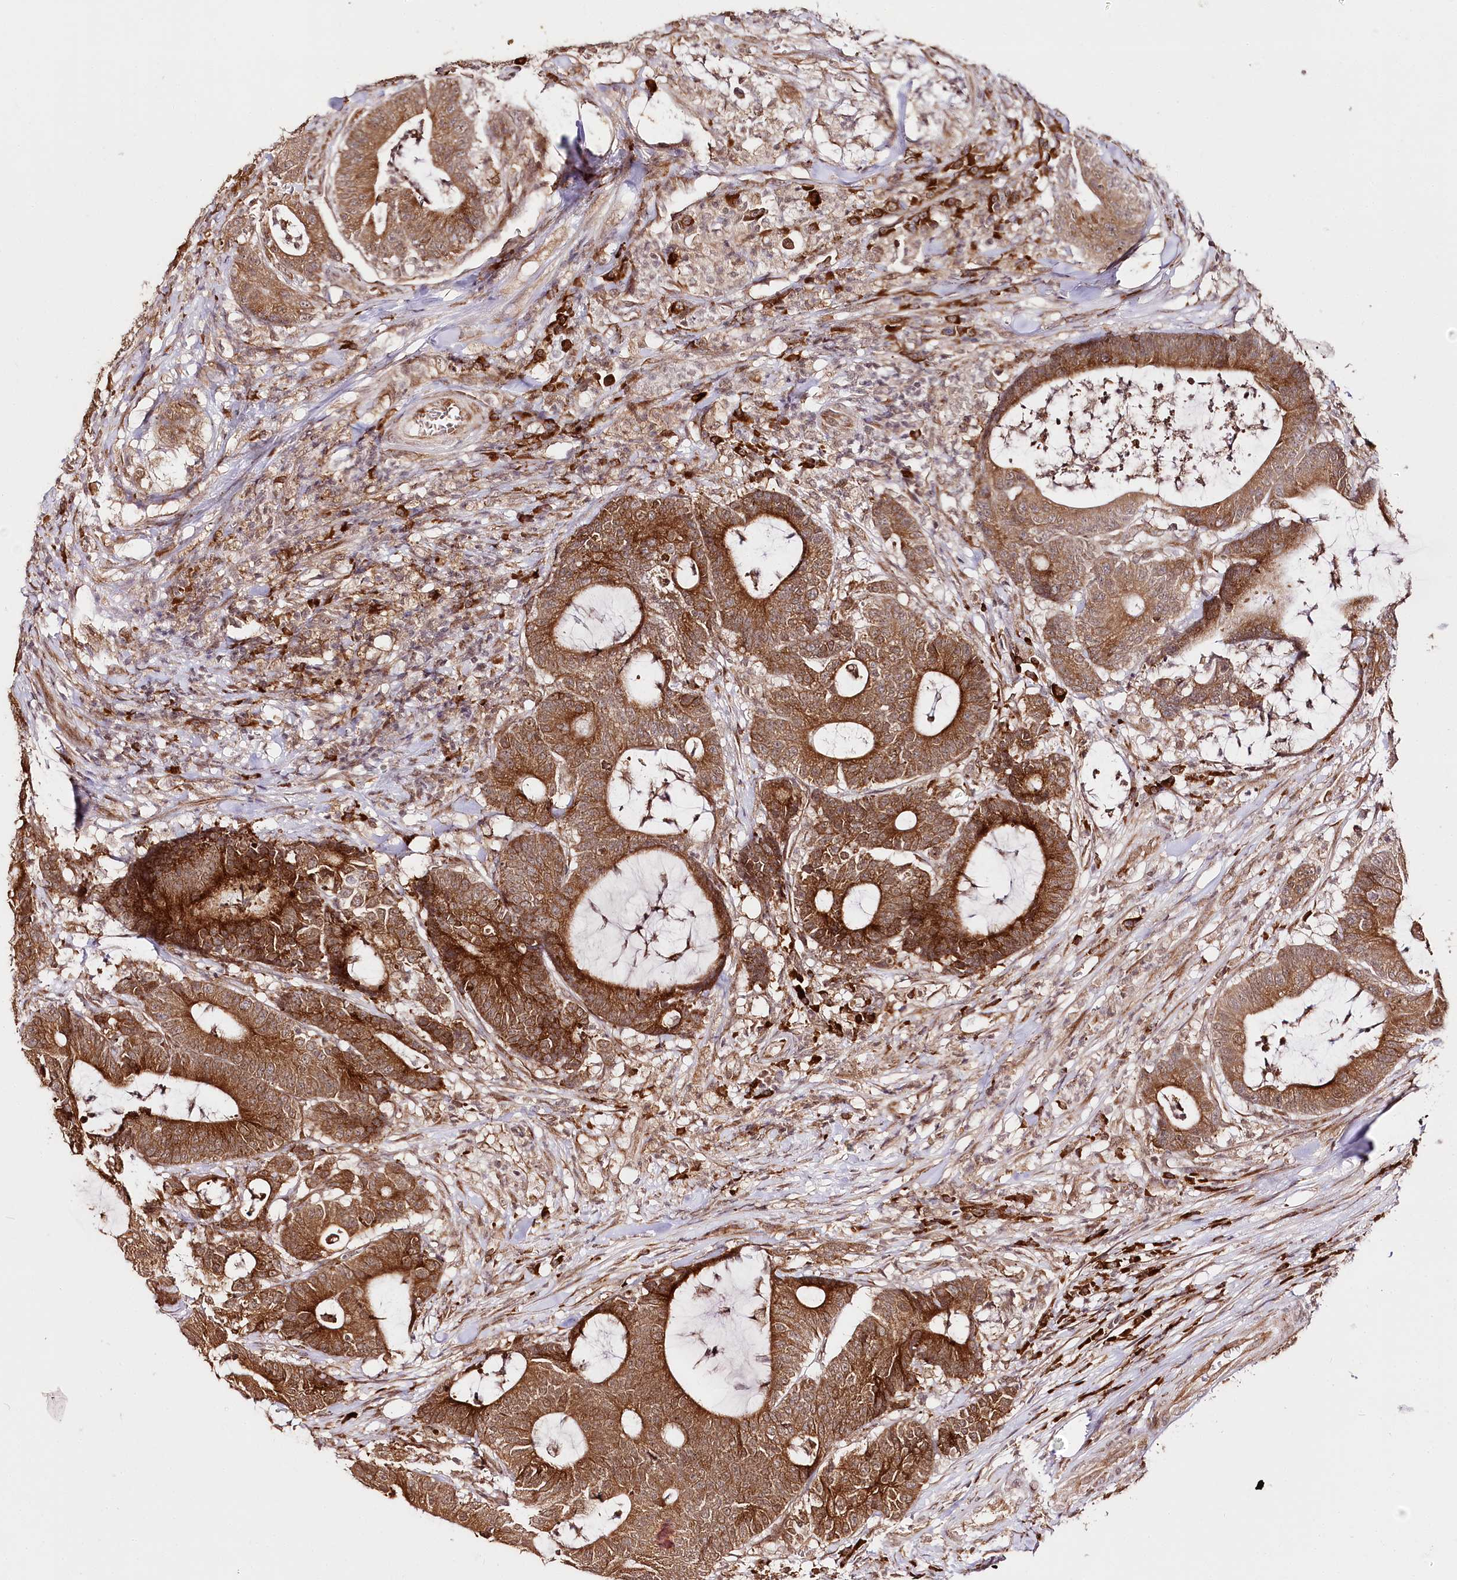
{"staining": {"intensity": "strong", "quantity": ">75%", "location": "cytoplasmic/membranous"}, "tissue": "colorectal cancer", "cell_type": "Tumor cells", "image_type": "cancer", "snomed": [{"axis": "morphology", "description": "Adenocarcinoma, NOS"}, {"axis": "topography", "description": "Colon"}], "caption": "Human adenocarcinoma (colorectal) stained with a brown dye demonstrates strong cytoplasmic/membranous positive staining in approximately >75% of tumor cells.", "gene": "ENSG00000144785", "patient": {"sex": "female", "age": 84}}